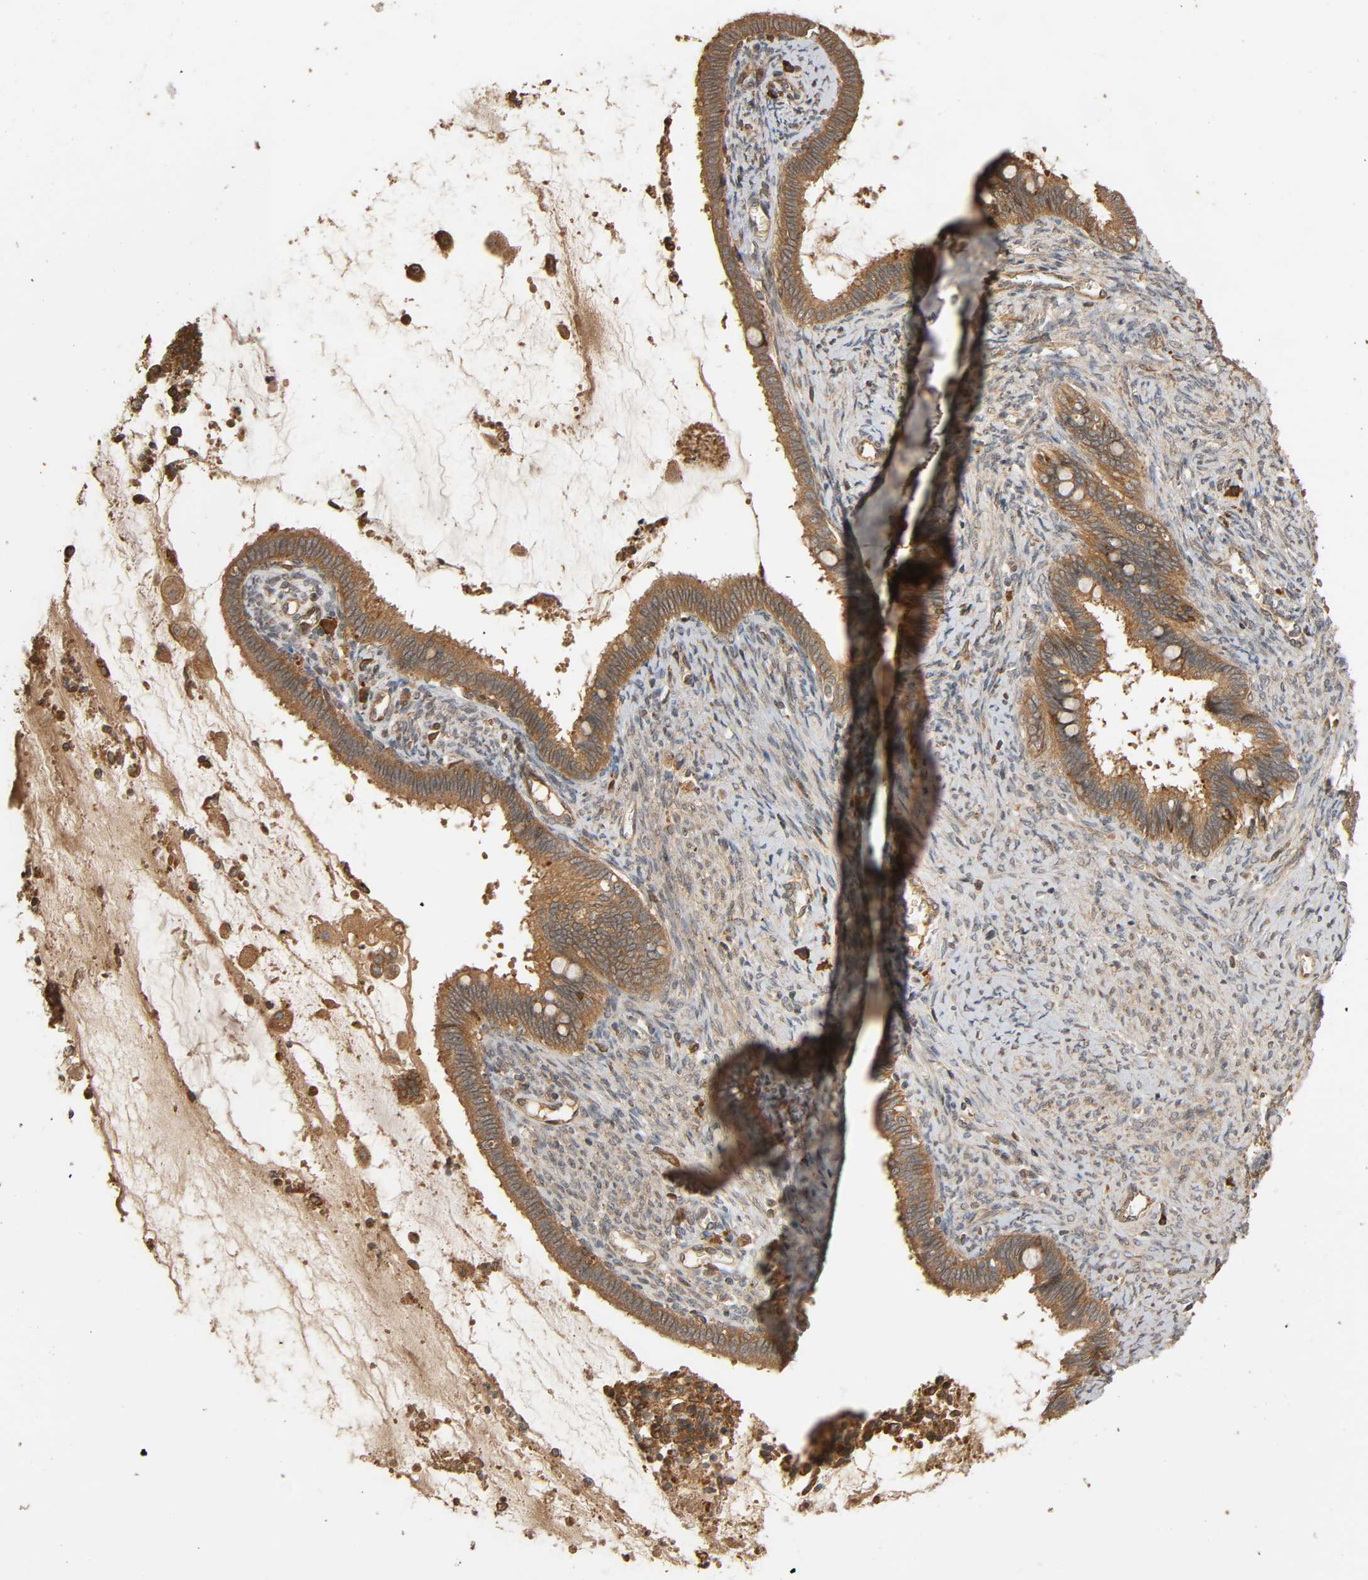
{"staining": {"intensity": "moderate", "quantity": ">75%", "location": "cytoplasmic/membranous"}, "tissue": "cervical cancer", "cell_type": "Tumor cells", "image_type": "cancer", "snomed": [{"axis": "morphology", "description": "Adenocarcinoma, NOS"}, {"axis": "topography", "description": "Cervix"}], "caption": "Immunohistochemistry of cervical cancer displays medium levels of moderate cytoplasmic/membranous positivity in about >75% of tumor cells.", "gene": "MAP3K8", "patient": {"sex": "female", "age": 44}}